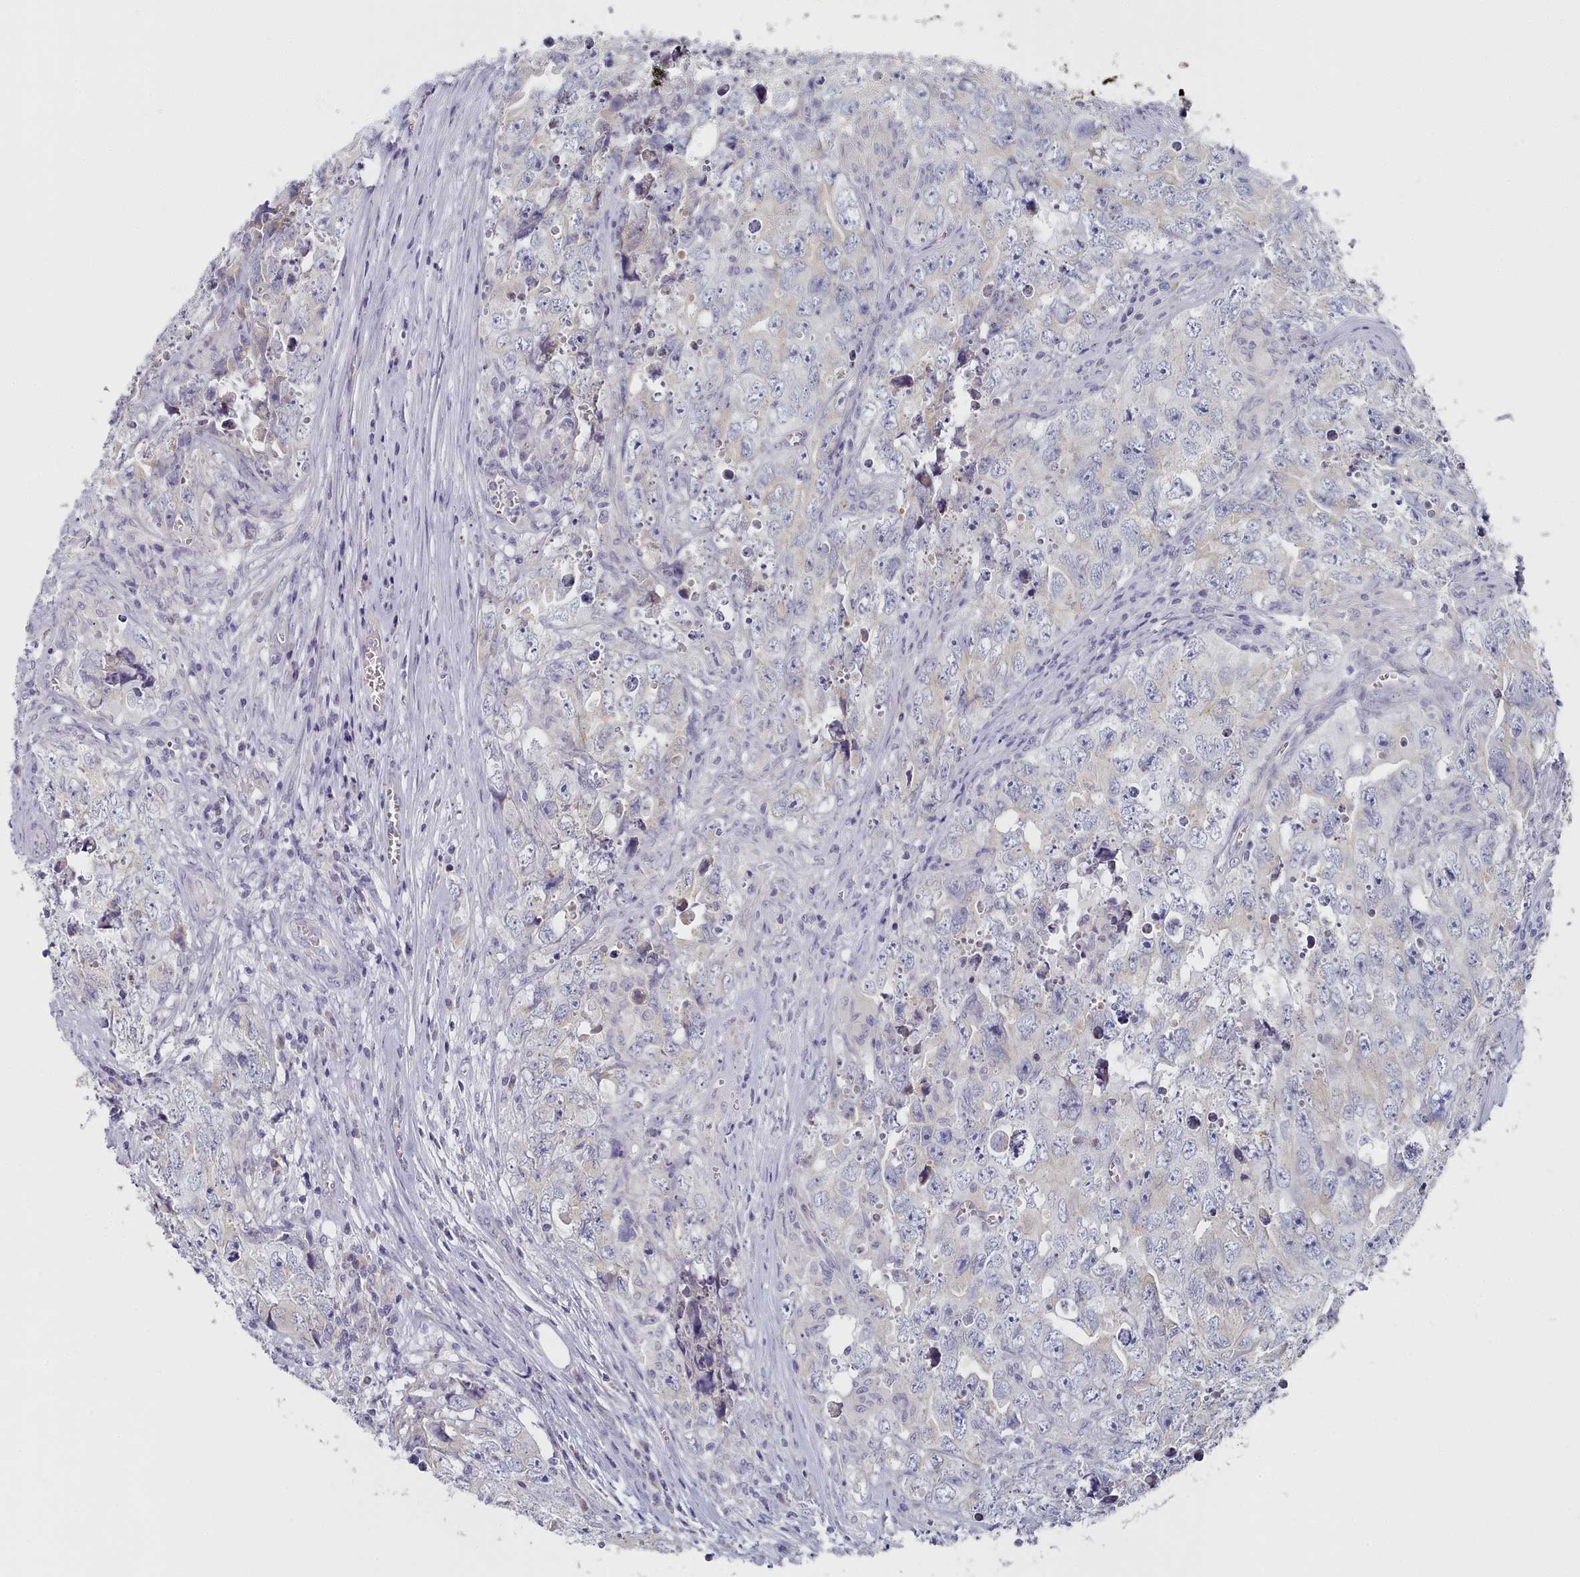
{"staining": {"intensity": "negative", "quantity": "none", "location": "none"}, "tissue": "testis cancer", "cell_type": "Tumor cells", "image_type": "cancer", "snomed": [{"axis": "morphology", "description": "Seminoma, NOS"}, {"axis": "morphology", "description": "Carcinoma, Embryonal, NOS"}, {"axis": "topography", "description": "Testis"}], "caption": "Histopathology image shows no protein staining in tumor cells of testis seminoma tissue. (Stains: DAB IHC with hematoxylin counter stain, Microscopy: brightfield microscopy at high magnification).", "gene": "TYW1B", "patient": {"sex": "male", "age": 43}}